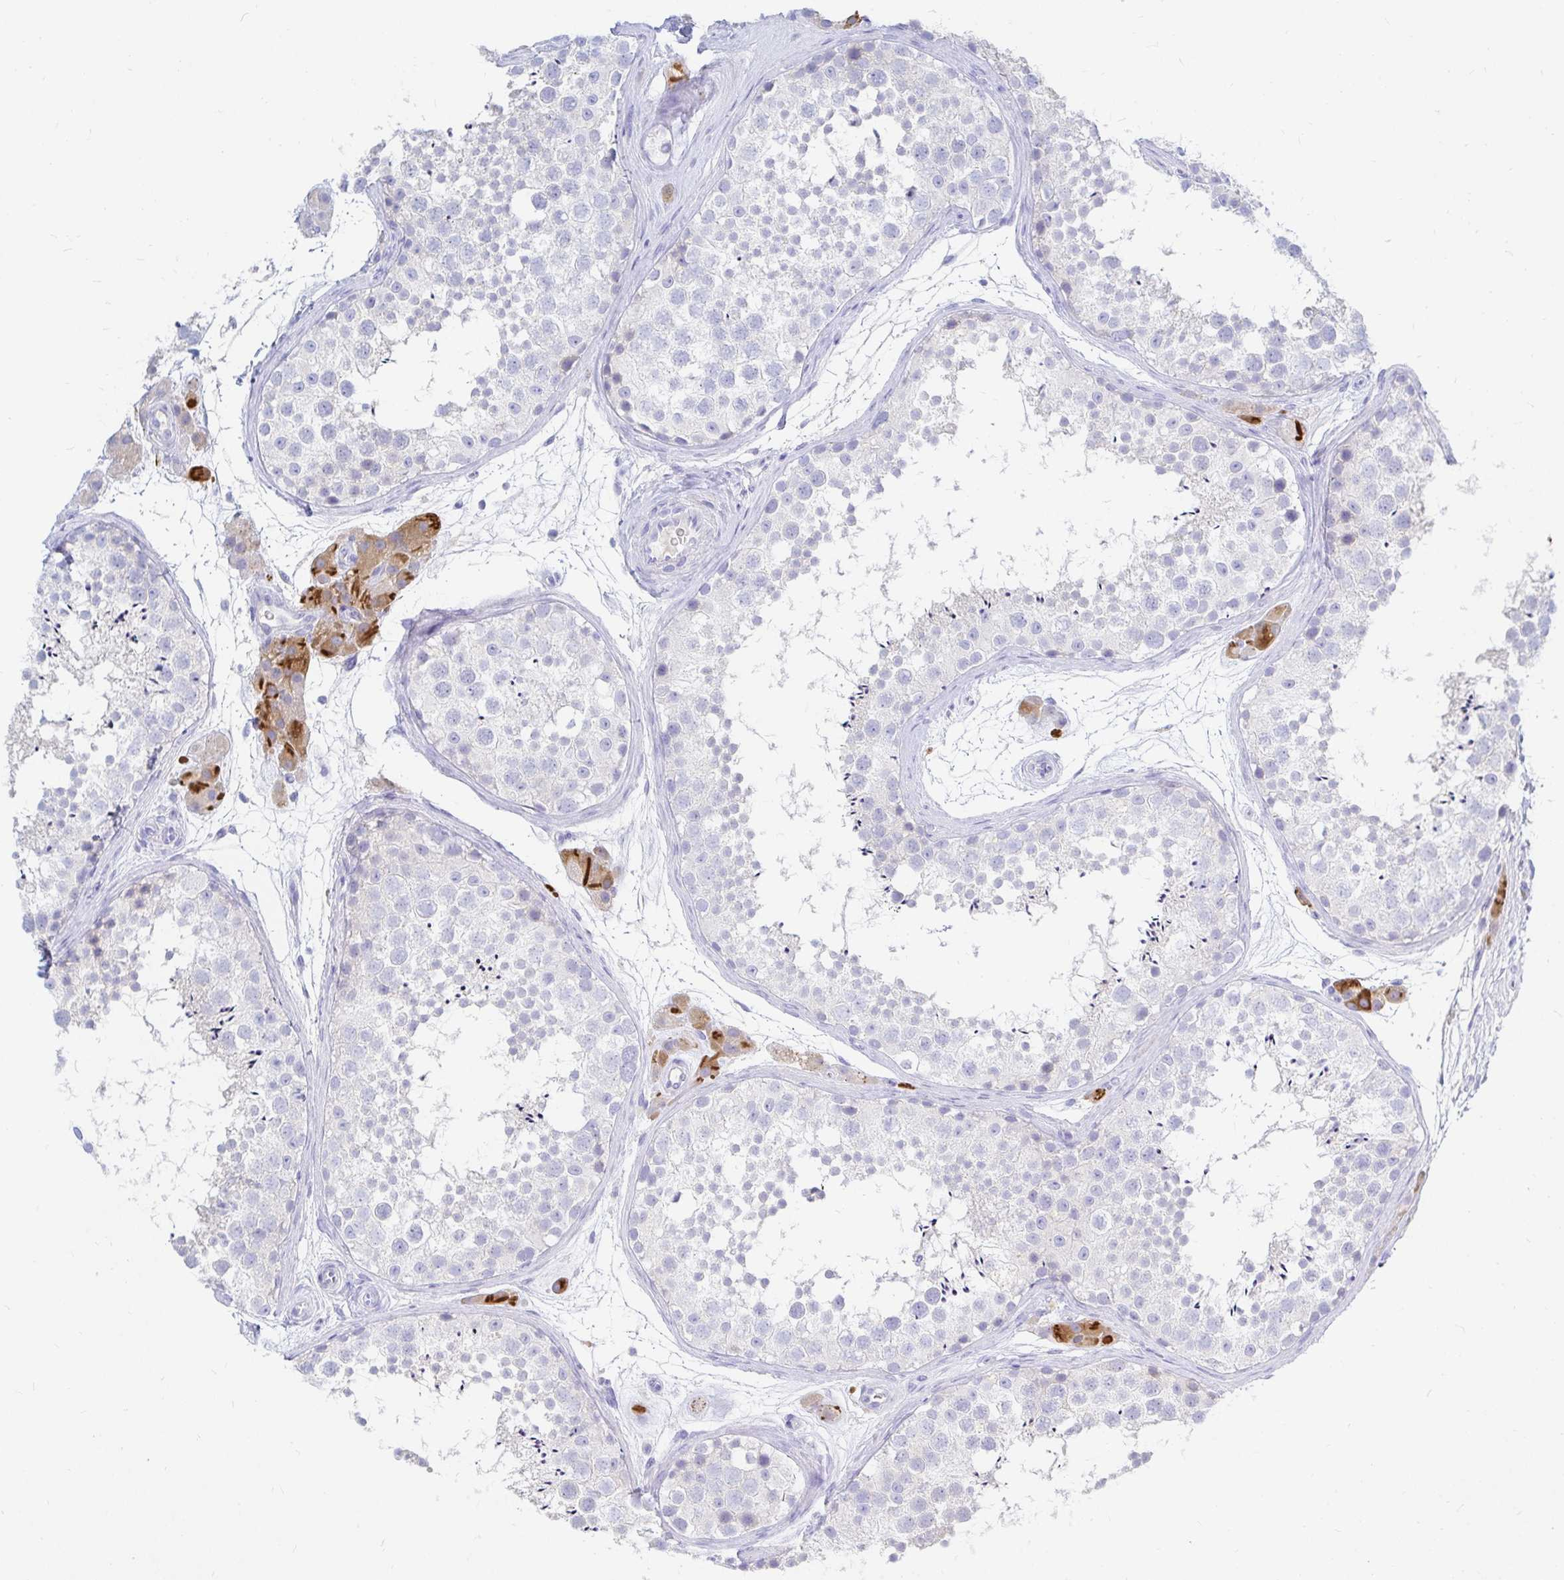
{"staining": {"intensity": "negative", "quantity": "none", "location": "none"}, "tissue": "testis", "cell_type": "Cells in seminiferous ducts", "image_type": "normal", "snomed": [{"axis": "morphology", "description": "Normal tissue, NOS"}, {"axis": "topography", "description": "Testis"}], "caption": "Immunohistochemistry of normal human testis reveals no staining in cells in seminiferous ducts.", "gene": "NR2E1", "patient": {"sex": "male", "age": 41}}